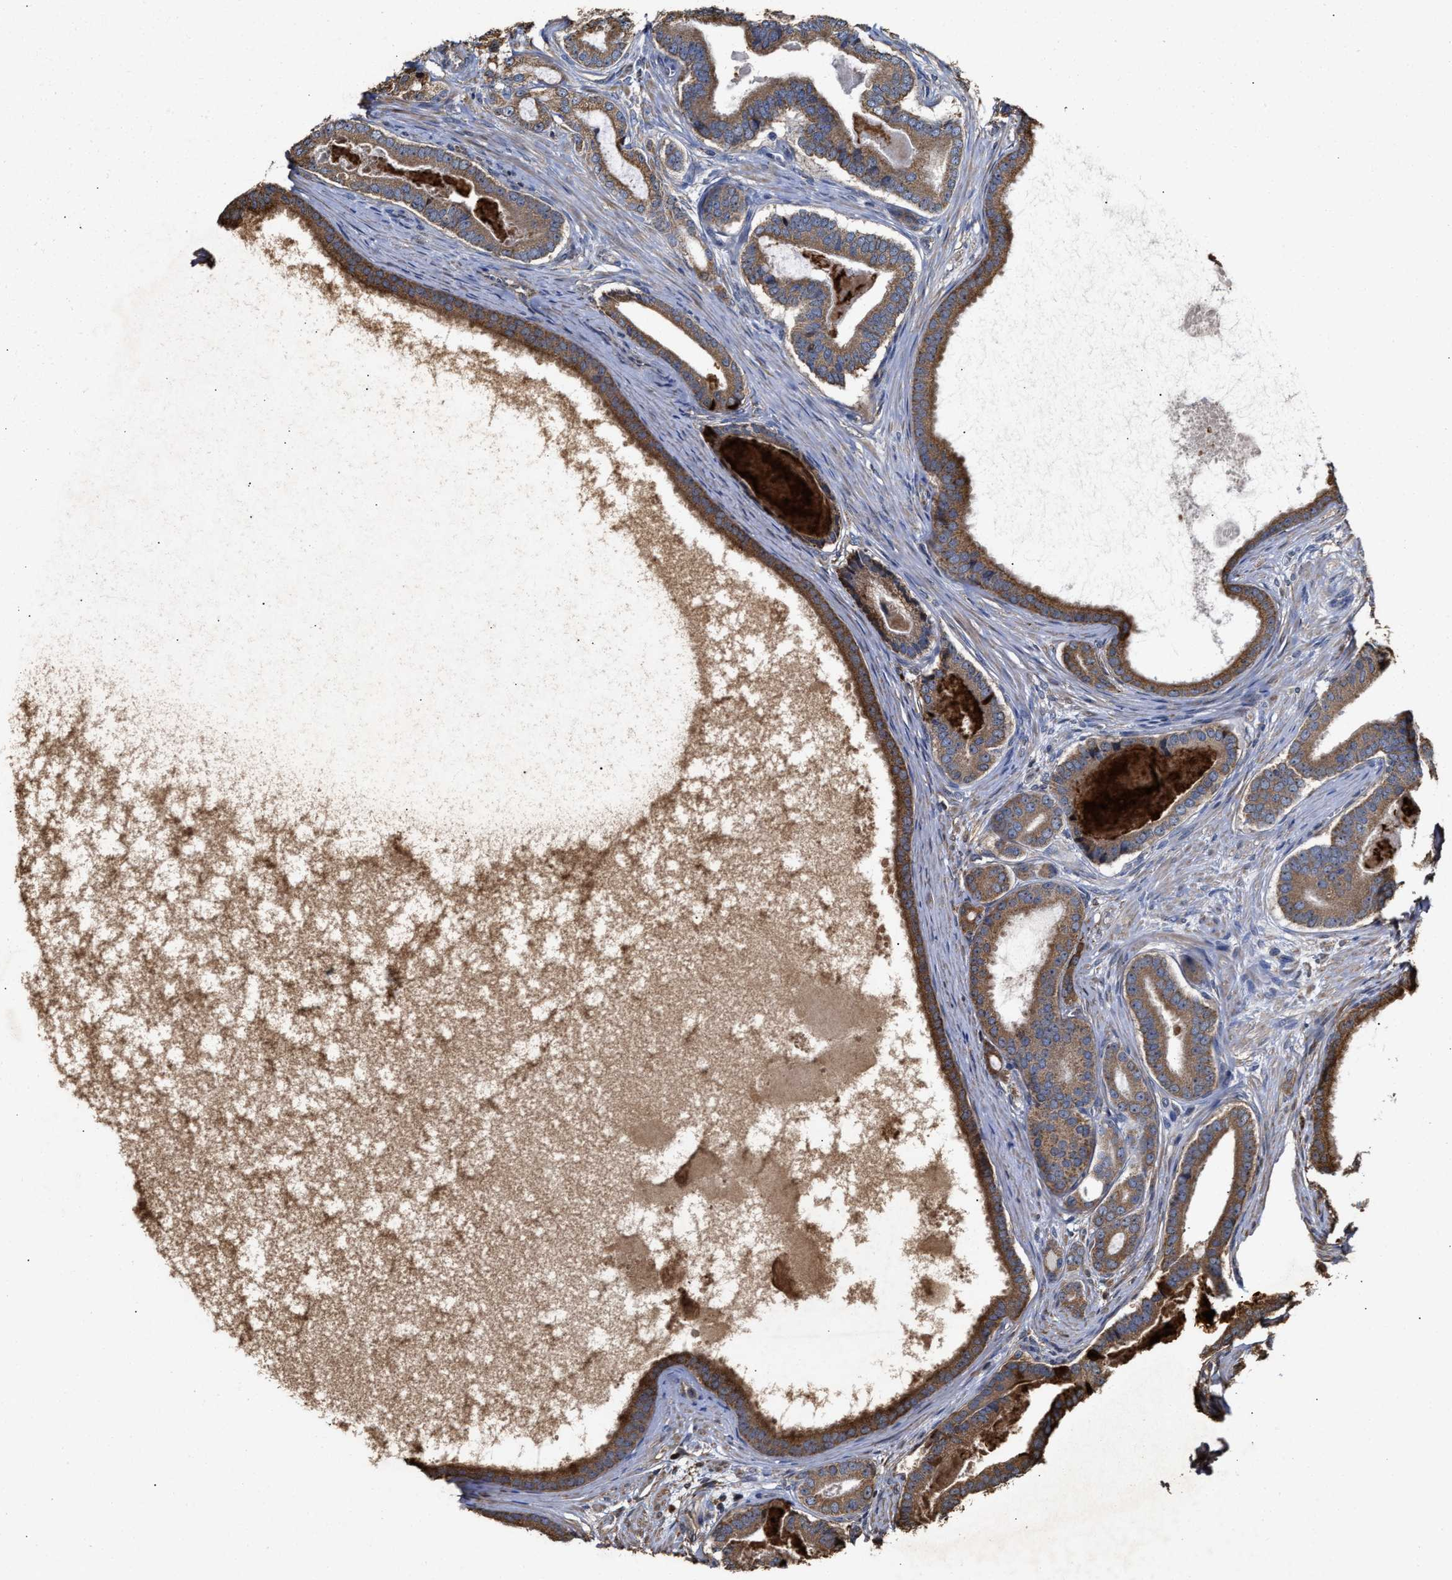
{"staining": {"intensity": "moderate", "quantity": "25%-75%", "location": "cytoplasmic/membranous"}, "tissue": "prostate cancer", "cell_type": "Tumor cells", "image_type": "cancer", "snomed": [{"axis": "morphology", "description": "Adenocarcinoma, High grade"}, {"axis": "topography", "description": "Prostate"}], "caption": "A micrograph of prostate cancer stained for a protein reveals moderate cytoplasmic/membranous brown staining in tumor cells.", "gene": "GOSR1", "patient": {"sex": "male", "age": 60}}